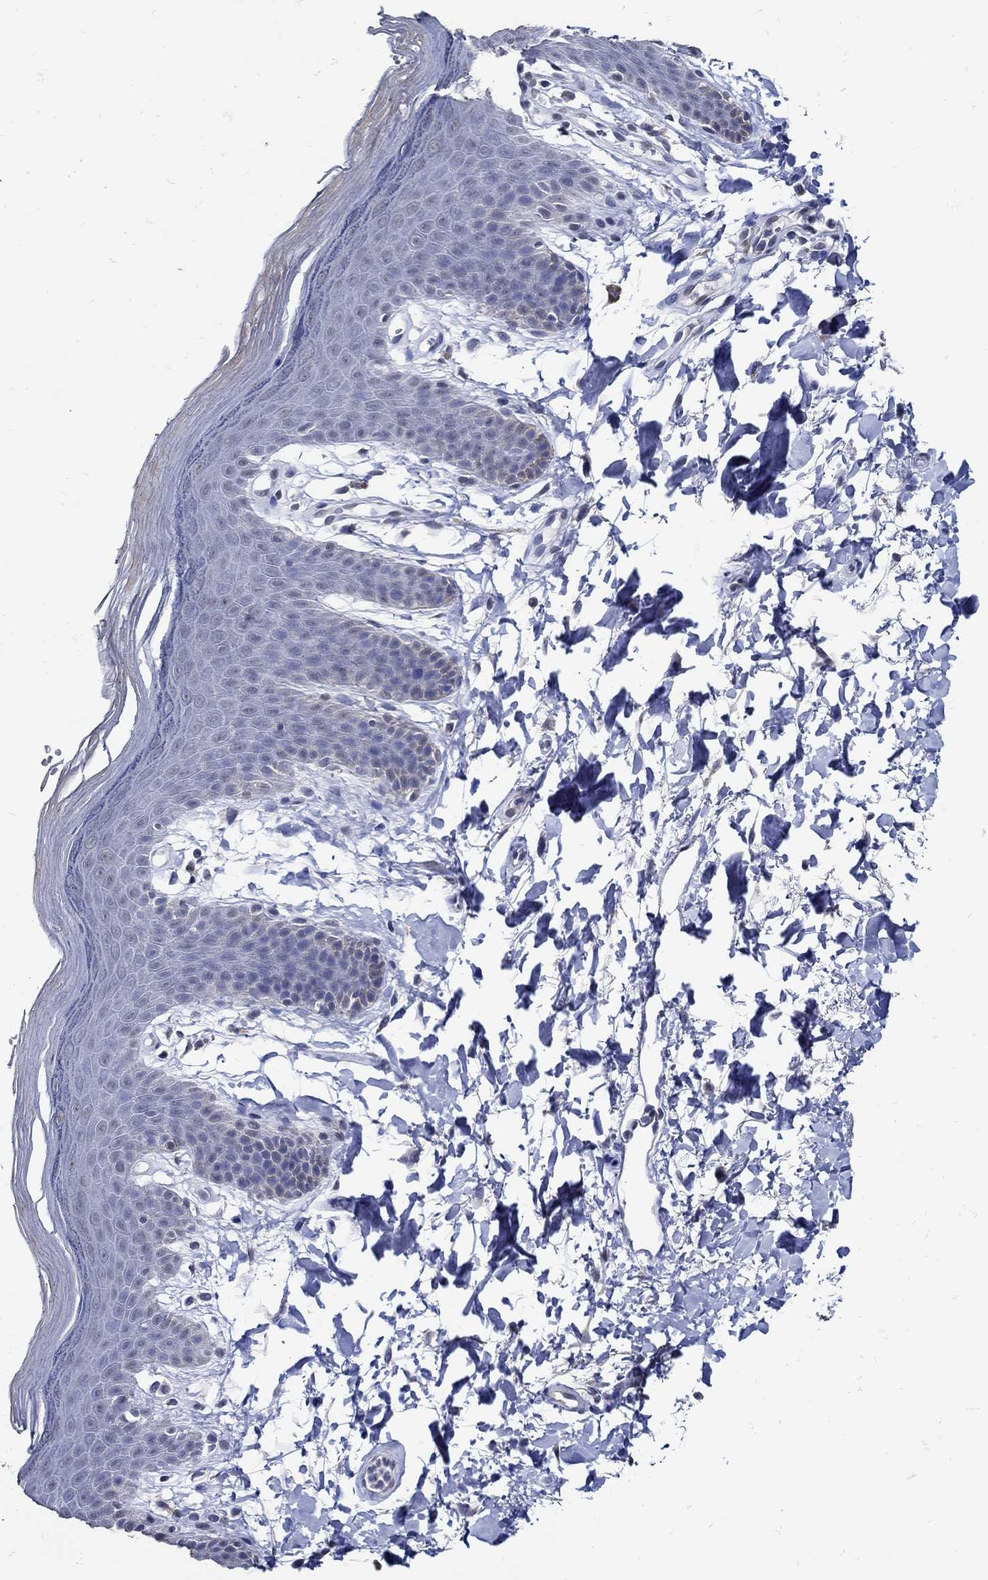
{"staining": {"intensity": "negative", "quantity": "none", "location": "none"}, "tissue": "skin", "cell_type": "Epidermal cells", "image_type": "normal", "snomed": [{"axis": "morphology", "description": "Normal tissue, NOS"}, {"axis": "topography", "description": "Anal"}], "caption": "Immunohistochemistry (IHC) histopathology image of unremarkable skin: skin stained with DAB shows no significant protein staining in epidermal cells.", "gene": "KCNN3", "patient": {"sex": "male", "age": 53}}